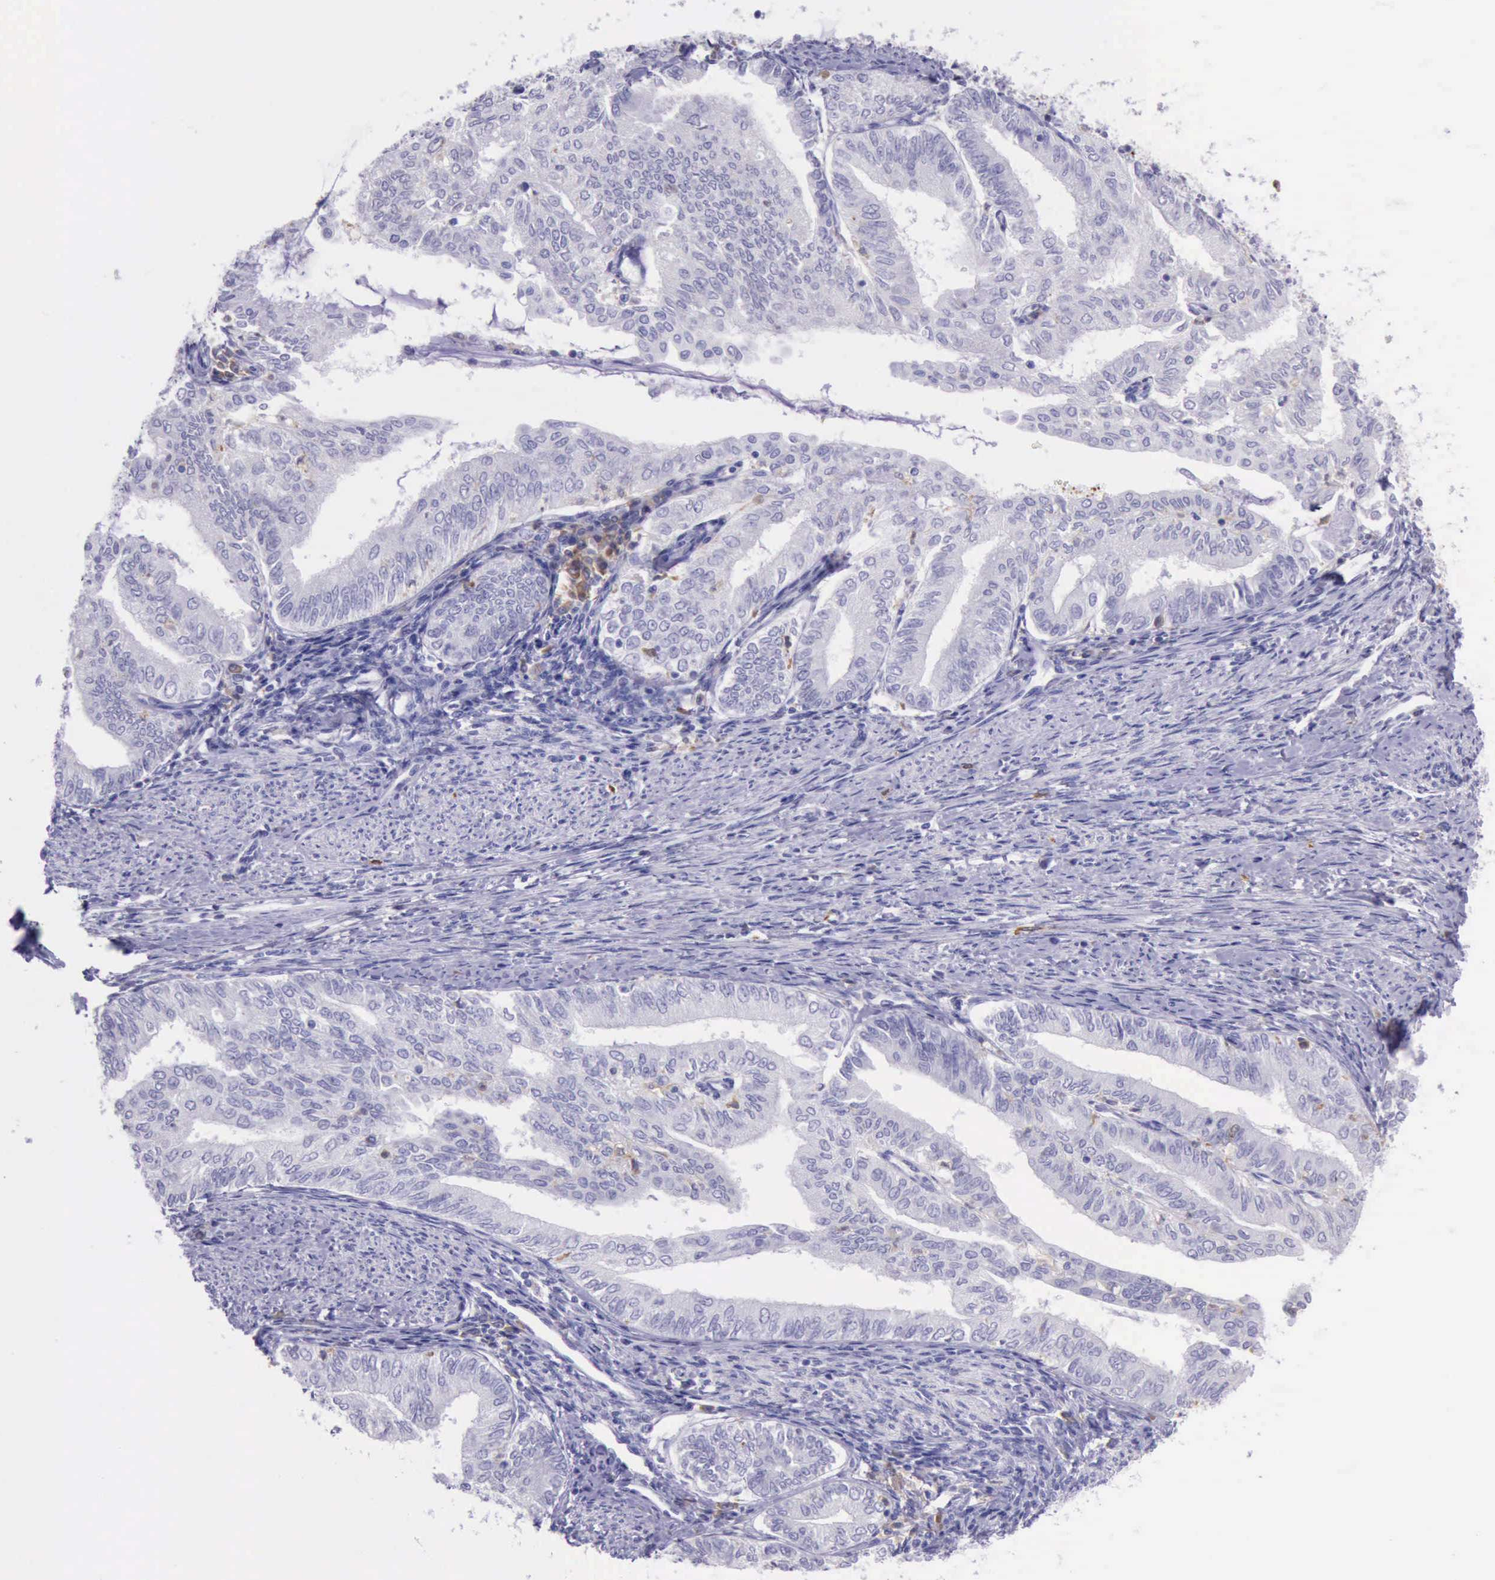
{"staining": {"intensity": "negative", "quantity": "none", "location": "none"}, "tissue": "endometrial cancer", "cell_type": "Tumor cells", "image_type": "cancer", "snomed": [{"axis": "morphology", "description": "Adenocarcinoma, NOS"}, {"axis": "topography", "description": "Endometrium"}], "caption": "A high-resolution histopathology image shows immunohistochemistry staining of adenocarcinoma (endometrial), which displays no significant positivity in tumor cells.", "gene": "BTK", "patient": {"sex": "female", "age": 66}}